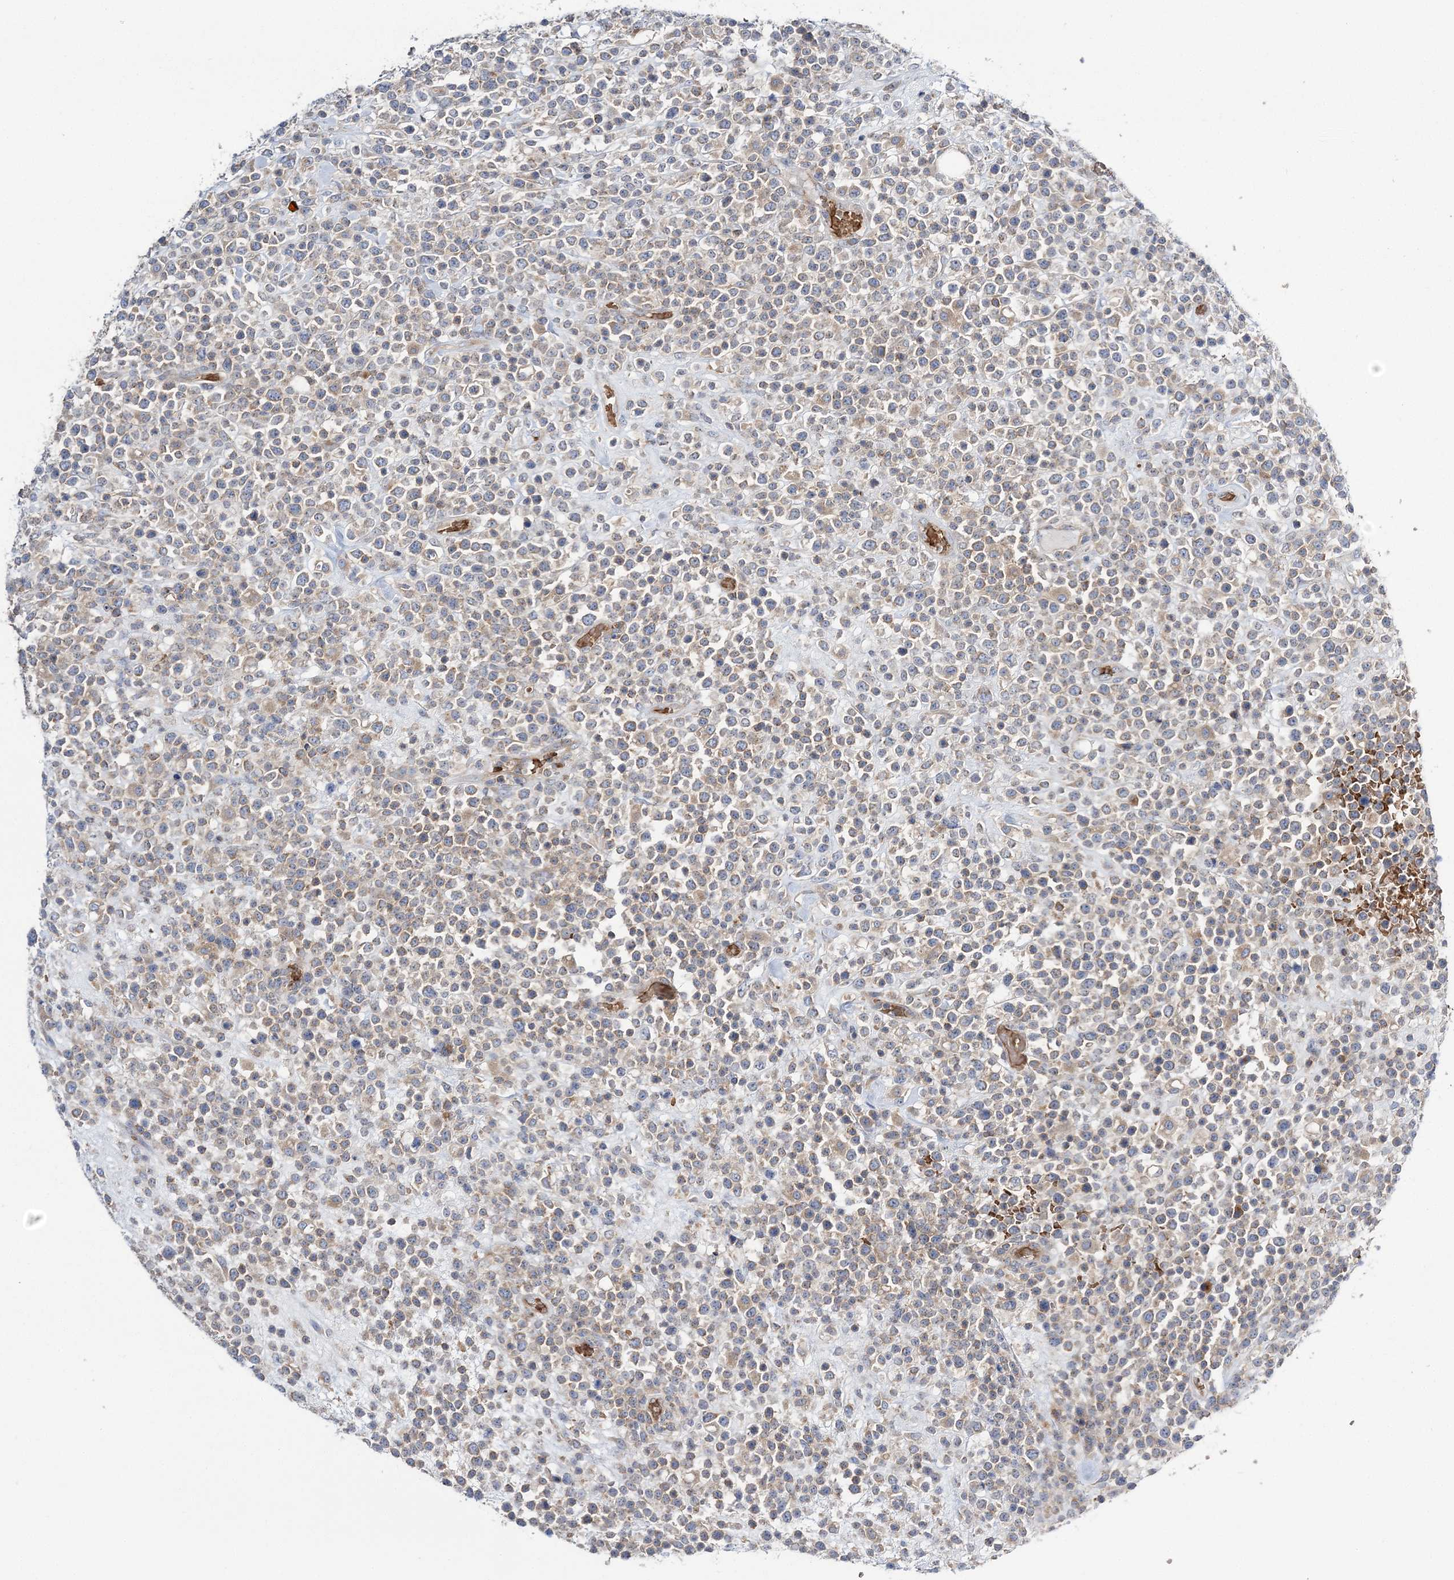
{"staining": {"intensity": "negative", "quantity": "none", "location": "none"}, "tissue": "lymphoma", "cell_type": "Tumor cells", "image_type": "cancer", "snomed": [{"axis": "morphology", "description": "Malignant lymphoma, non-Hodgkin's type, High grade"}, {"axis": "topography", "description": "Colon"}], "caption": "Histopathology image shows no significant protein positivity in tumor cells of lymphoma.", "gene": "ATP11B", "patient": {"sex": "female", "age": 53}}